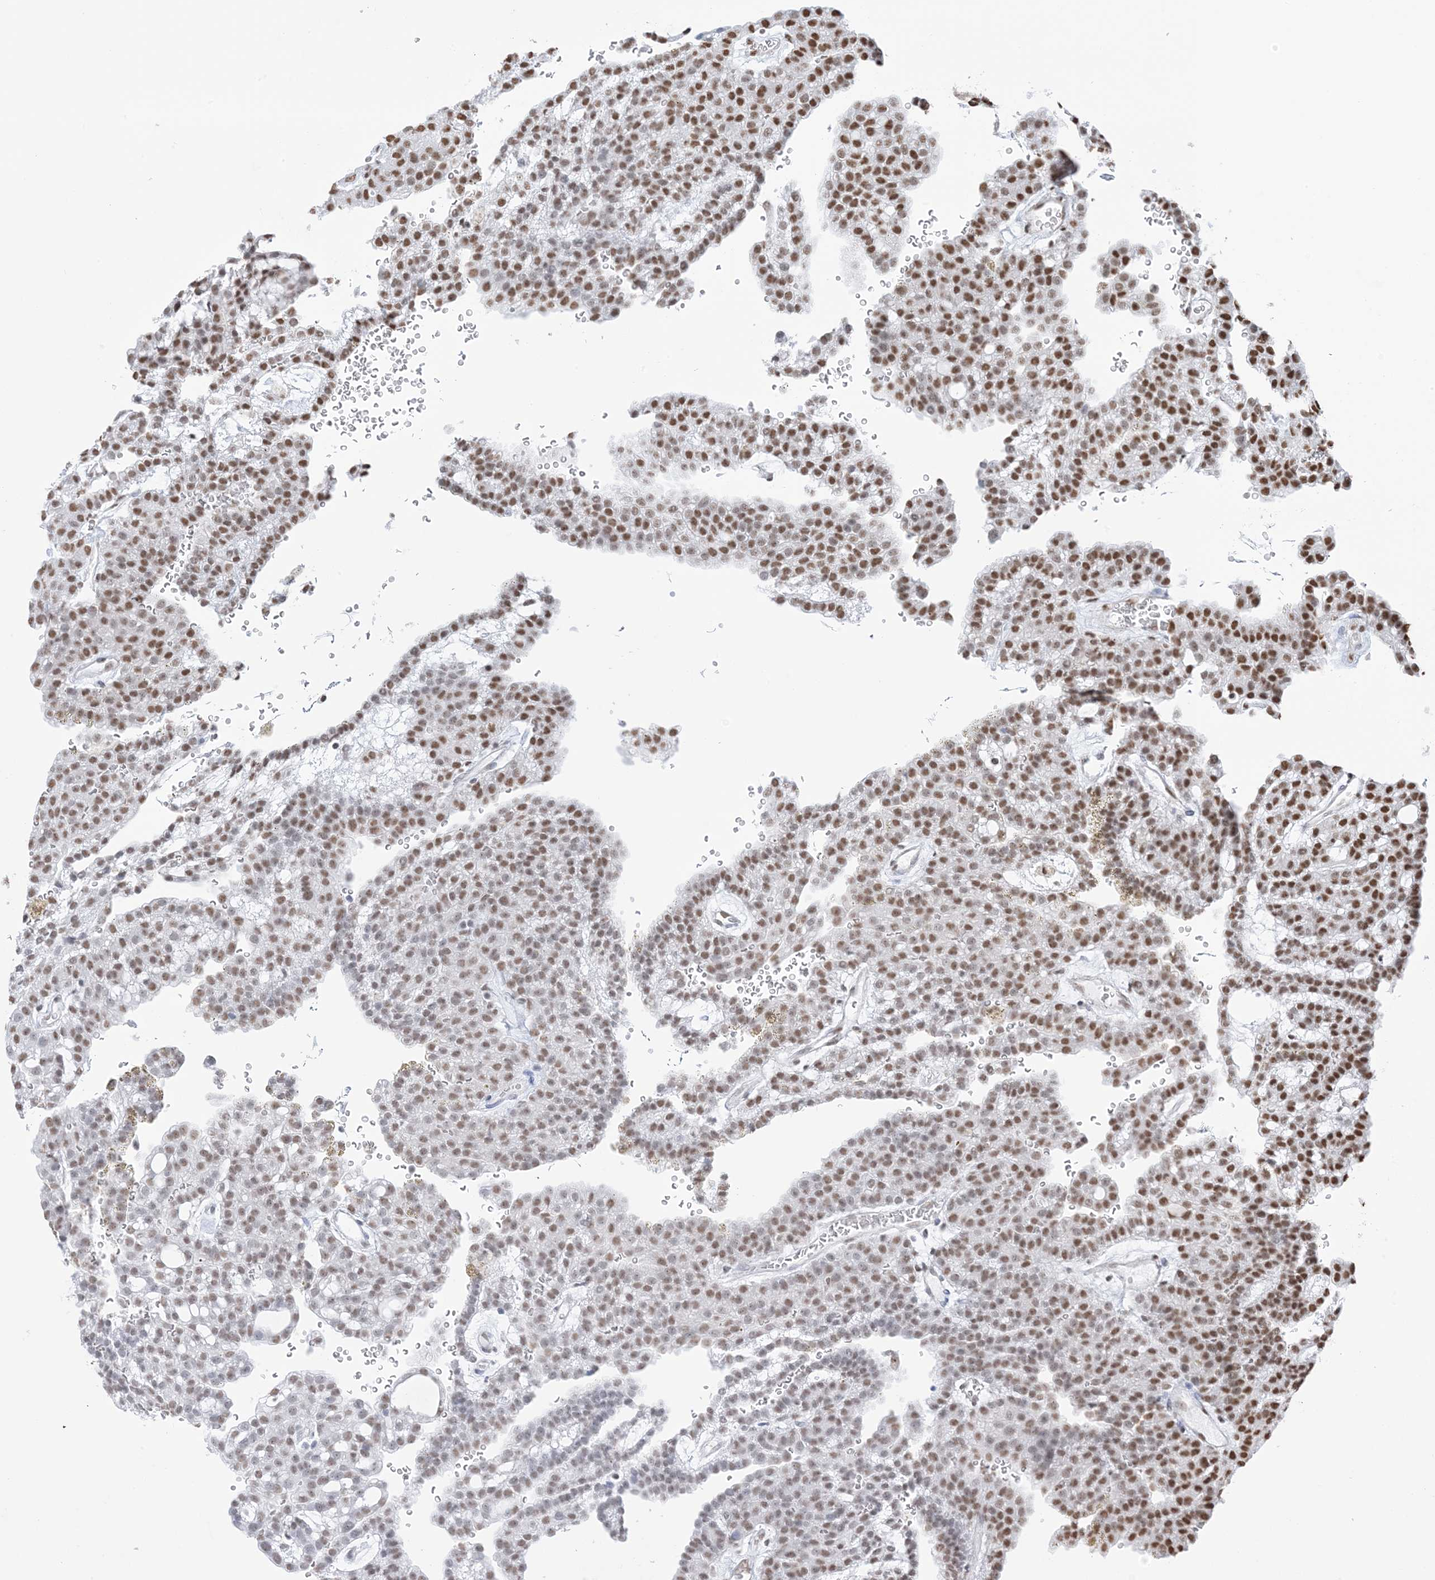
{"staining": {"intensity": "moderate", "quantity": ">75%", "location": "nuclear"}, "tissue": "renal cancer", "cell_type": "Tumor cells", "image_type": "cancer", "snomed": [{"axis": "morphology", "description": "Adenocarcinoma, NOS"}, {"axis": "topography", "description": "Kidney"}], "caption": "Renal cancer stained for a protein (brown) displays moderate nuclear positive staining in approximately >75% of tumor cells.", "gene": "ZNF792", "patient": {"sex": "male", "age": 63}}